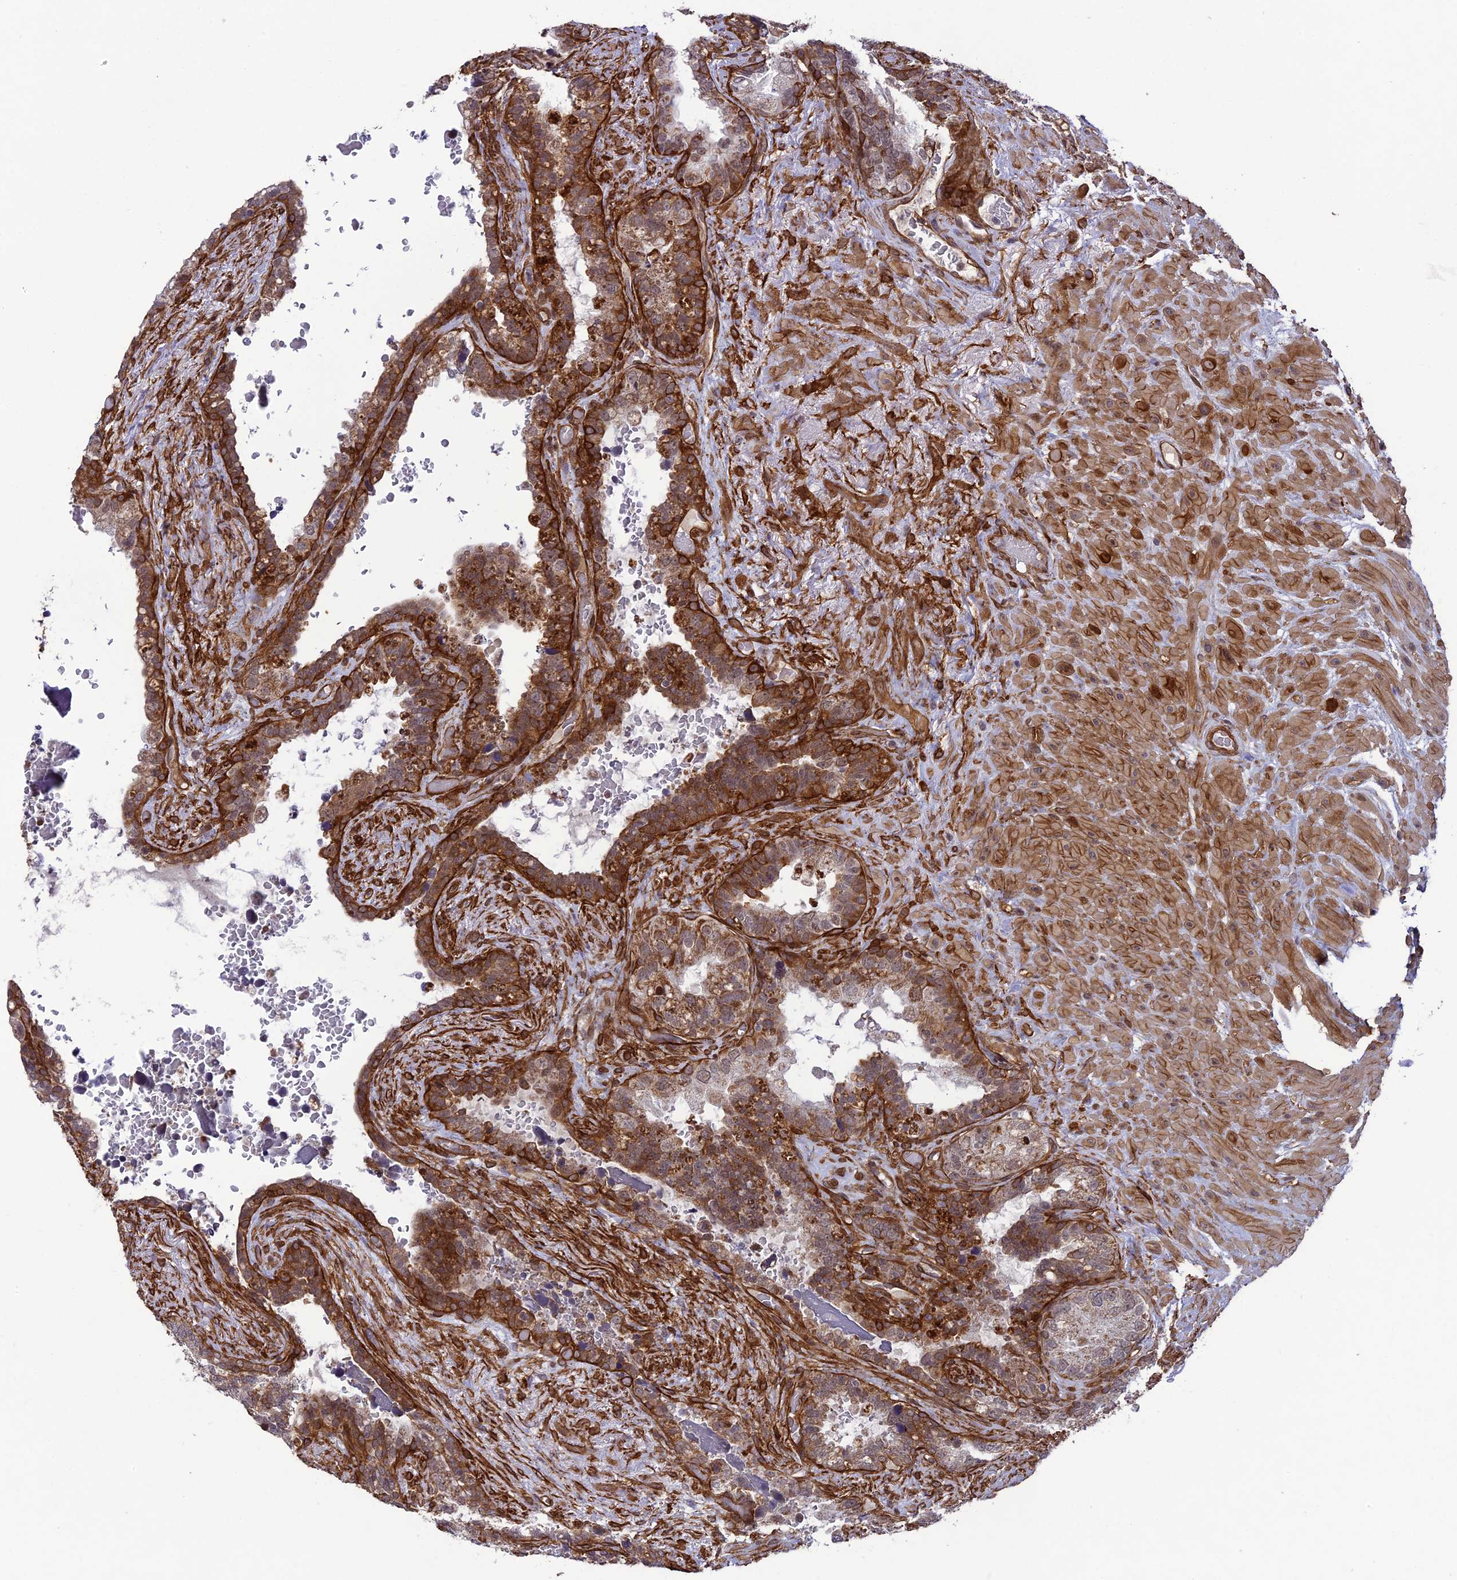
{"staining": {"intensity": "moderate", "quantity": "25%-75%", "location": "cytoplasmic/membranous"}, "tissue": "seminal vesicle", "cell_type": "Glandular cells", "image_type": "normal", "snomed": [{"axis": "morphology", "description": "Normal tissue, NOS"}, {"axis": "topography", "description": "Seminal veicle"}], "caption": "Approximately 25%-75% of glandular cells in unremarkable human seminal vesicle display moderate cytoplasmic/membranous protein expression as visualized by brown immunohistochemical staining.", "gene": "TNS1", "patient": {"sex": "male", "age": 80}}